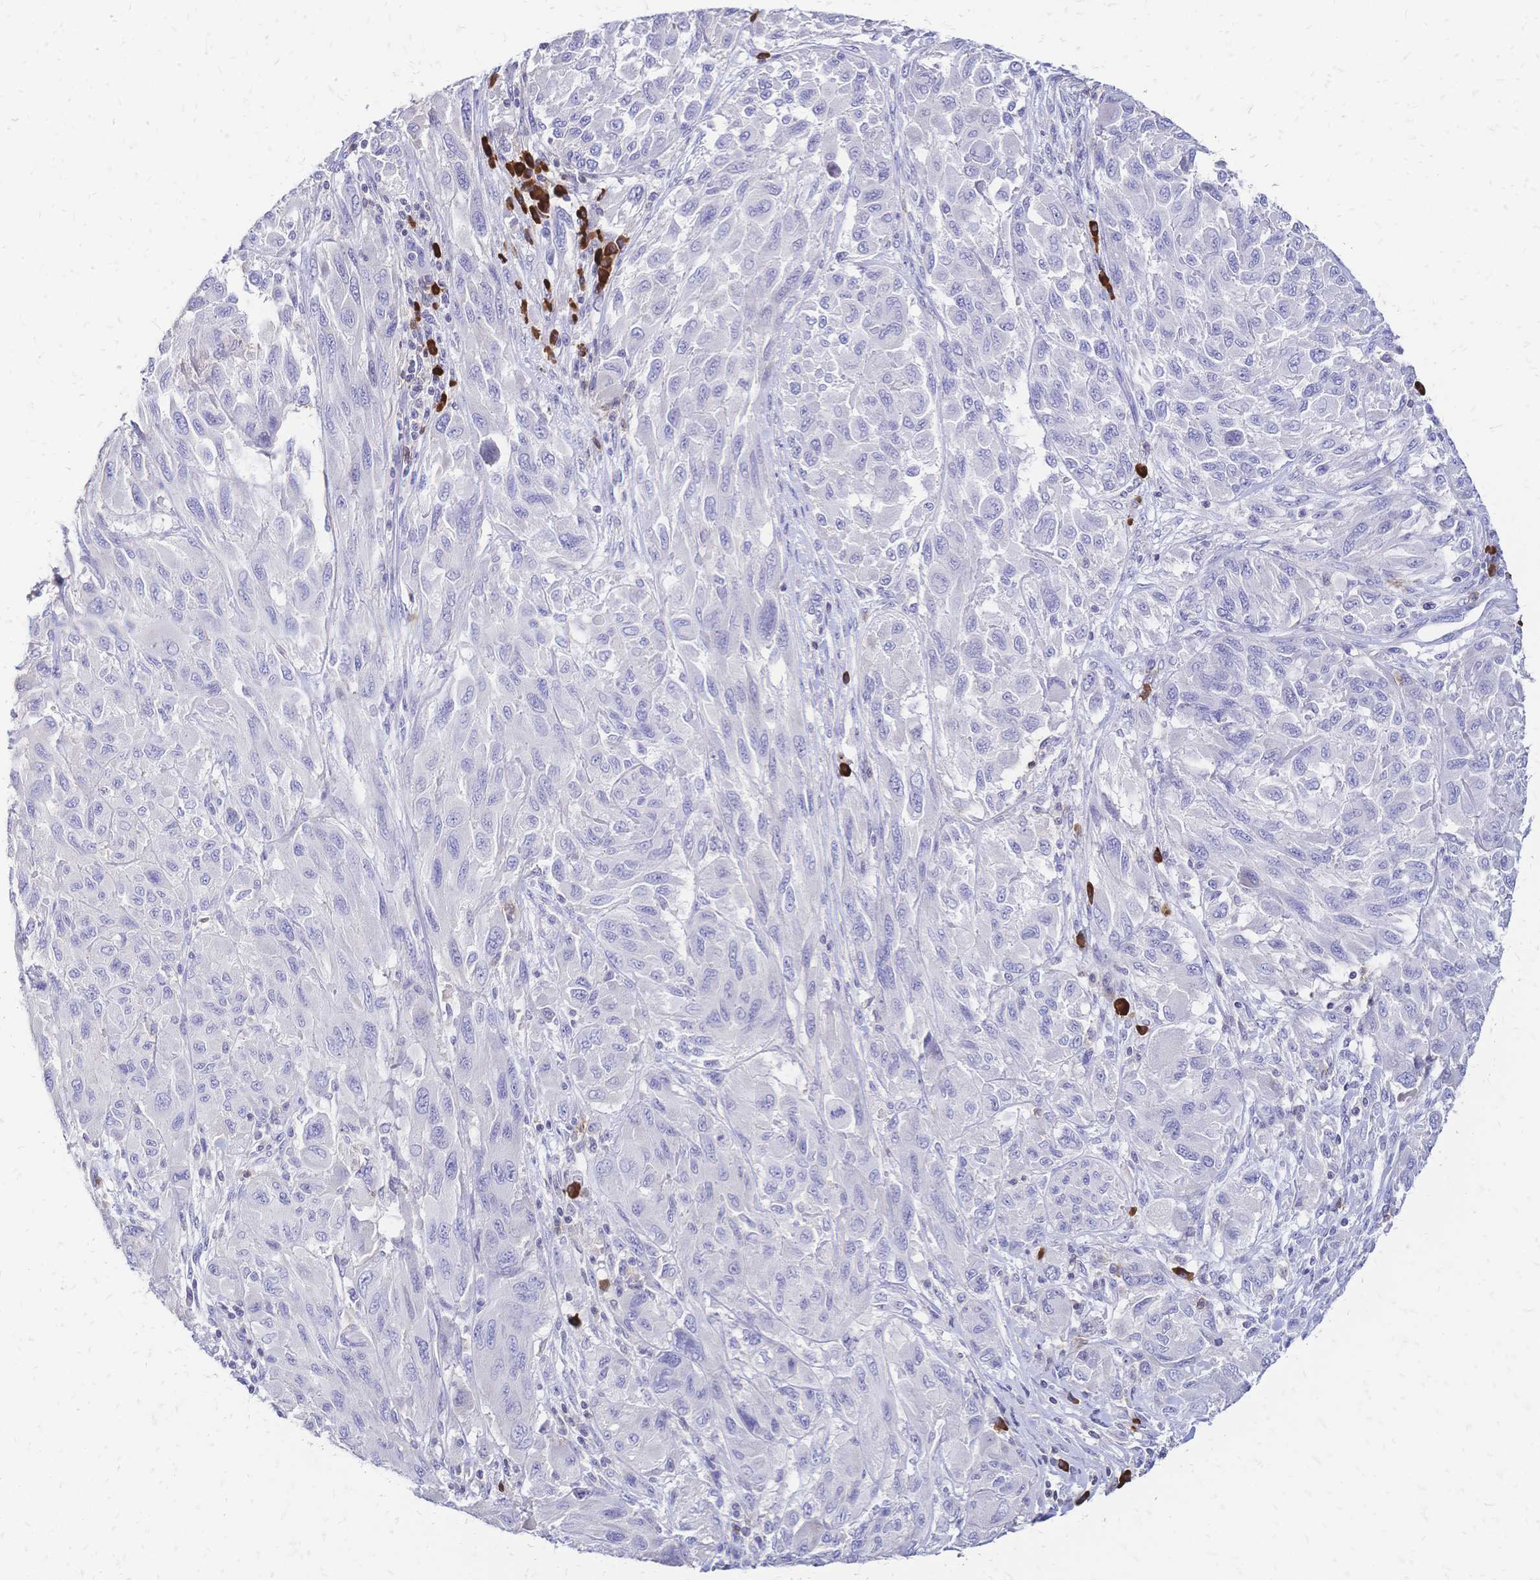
{"staining": {"intensity": "negative", "quantity": "none", "location": "none"}, "tissue": "melanoma", "cell_type": "Tumor cells", "image_type": "cancer", "snomed": [{"axis": "morphology", "description": "Malignant melanoma, NOS"}, {"axis": "topography", "description": "Skin"}], "caption": "Malignant melanoma stained for a protein using IHC shows no staining tumor cells.", "gene": "IL2RA", "patient": {"sex": "female", "age": 91}}